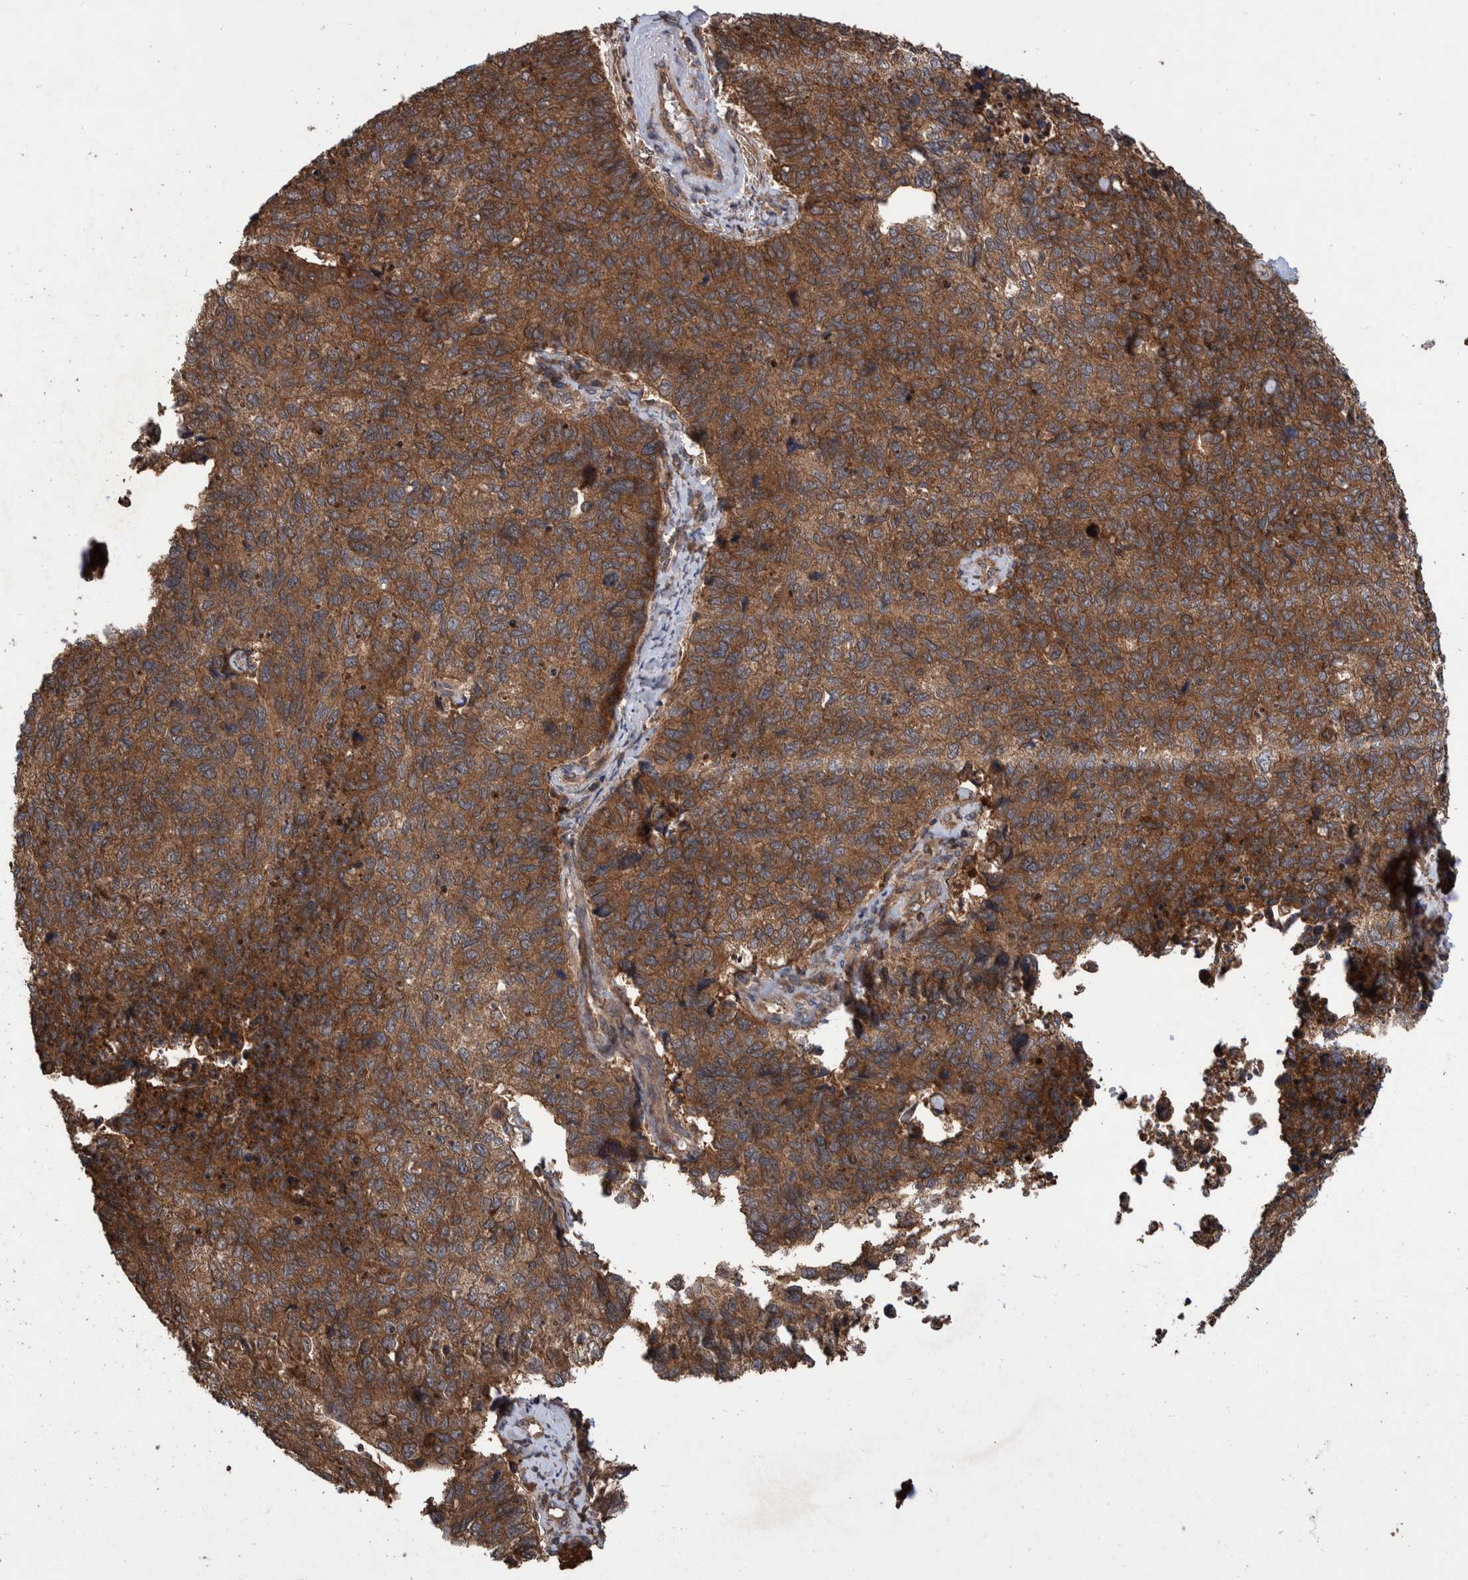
{"staining": {"intensity": "strong", "quantity": ">75%", "location": "cytoplasmic/membranous"}, "tissue": "cervical cancer", "cell_type": "Tumor cells", "image_type": "cancer", "snomed": [{"axis": "morphology", "description": "Squamous cell carcinoma, NOS"}, {"axis": "topography", "description": "Cervix"}], "caption": "A micrograph showing strong cytoplasmic/membranous expression in approximately >75% of tumor cells in cervical squamous cell carcinoma, as visualized by brown immunohistochemical staining.", "gene": "VBP1", "patient": {"sex": "female", "age": 63}}